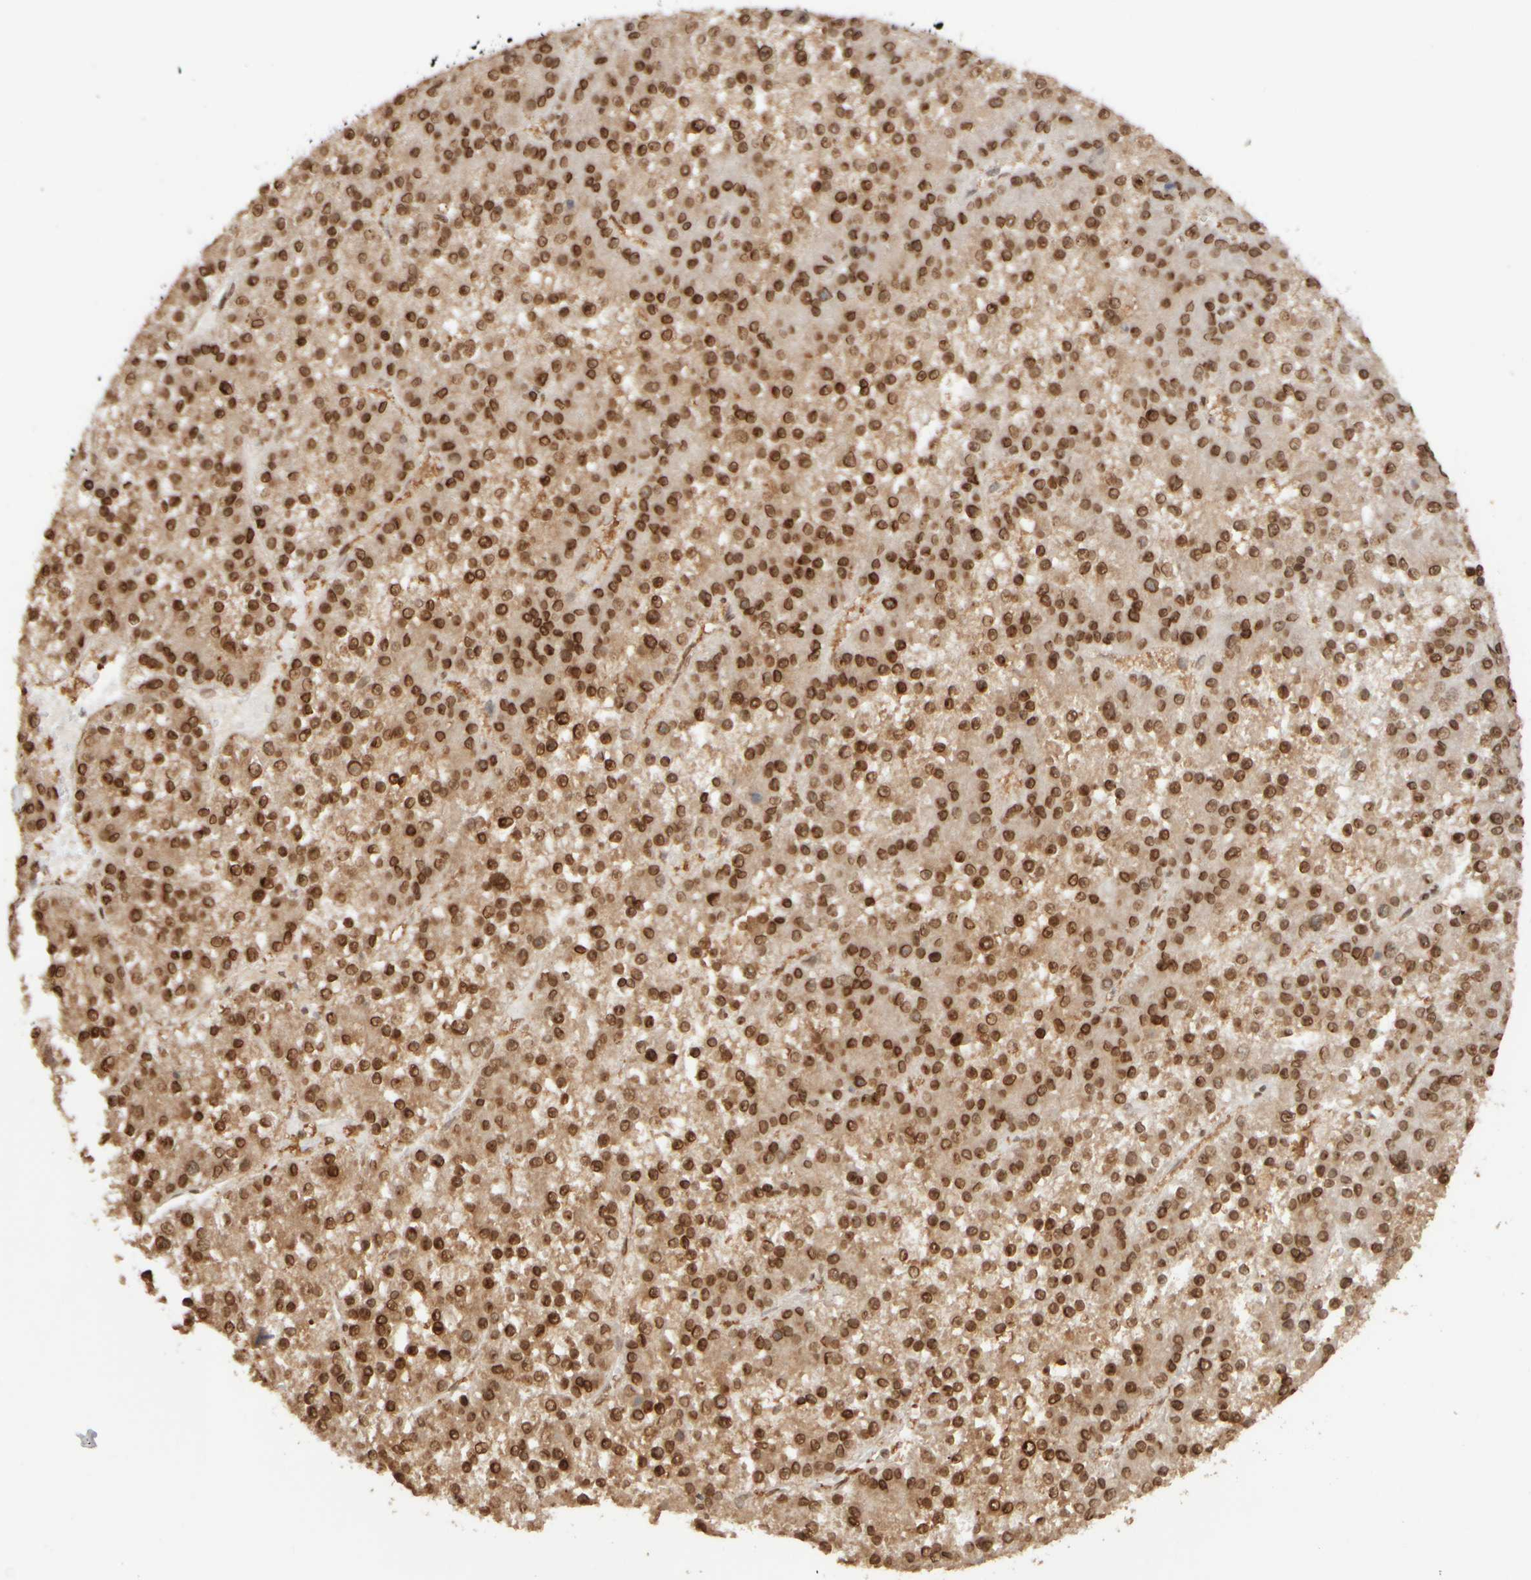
{"staining": {"intensity": "moderate", "quantity": ">75%", "location": "cytoplasmic/membranous,nuclear"}, "tissue": "liver cancer", "cell_type": "Tumor cells", "image_type": "cancer", "snomed": [{"axis": "morphology", "description": "Carcinoma, Hepatocellular, NOS"}, {"axis": "topography", "description": "Liver"}], "caption": "Protein staining of hepatocellular carcinoma (liver) tissue reveals moderate cytoplasmic/membranous and nuclear staining in approximately >75% of tumor cells.", "gene": "ZC3HC1", "patient": {"sex": "female", "age": 73}}